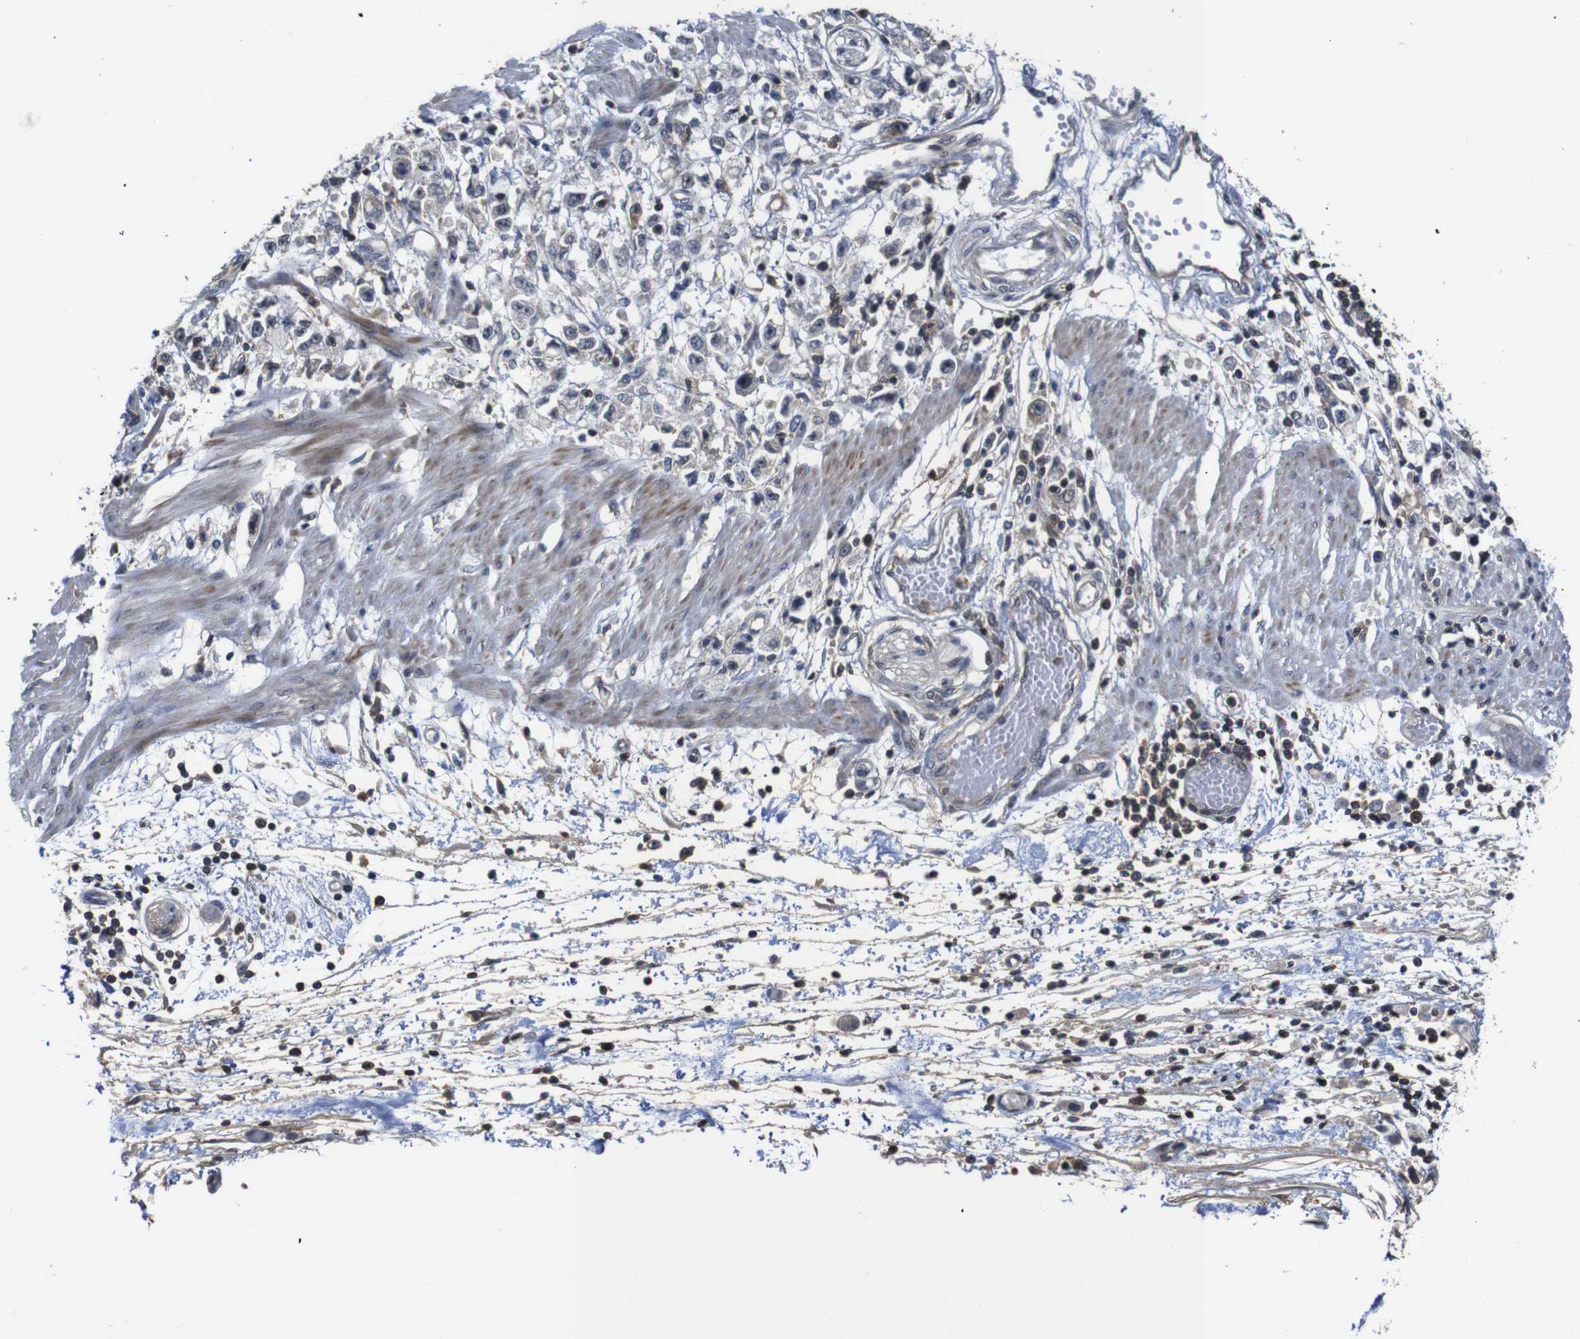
{"staining": {"intensity": "negative", "quantity": "none", "location": "none"}, "tissue": "stomach cancer", "cell_type": "Tumor cells", "image_type": "cancer", "snomed": [{"axis": "morphology", "description": "Adenocarcinoma, NOS"}, {"axis": "topography", "description": "Stomach"}], "caption": "Immunohistochemistry (IHC) histopathology image of stomach cancer stained for a protein (brown), which exhibits no expression in tumor cells.", "gene": "BRWD3", "patient": {"sex": "female", "age": 59}}